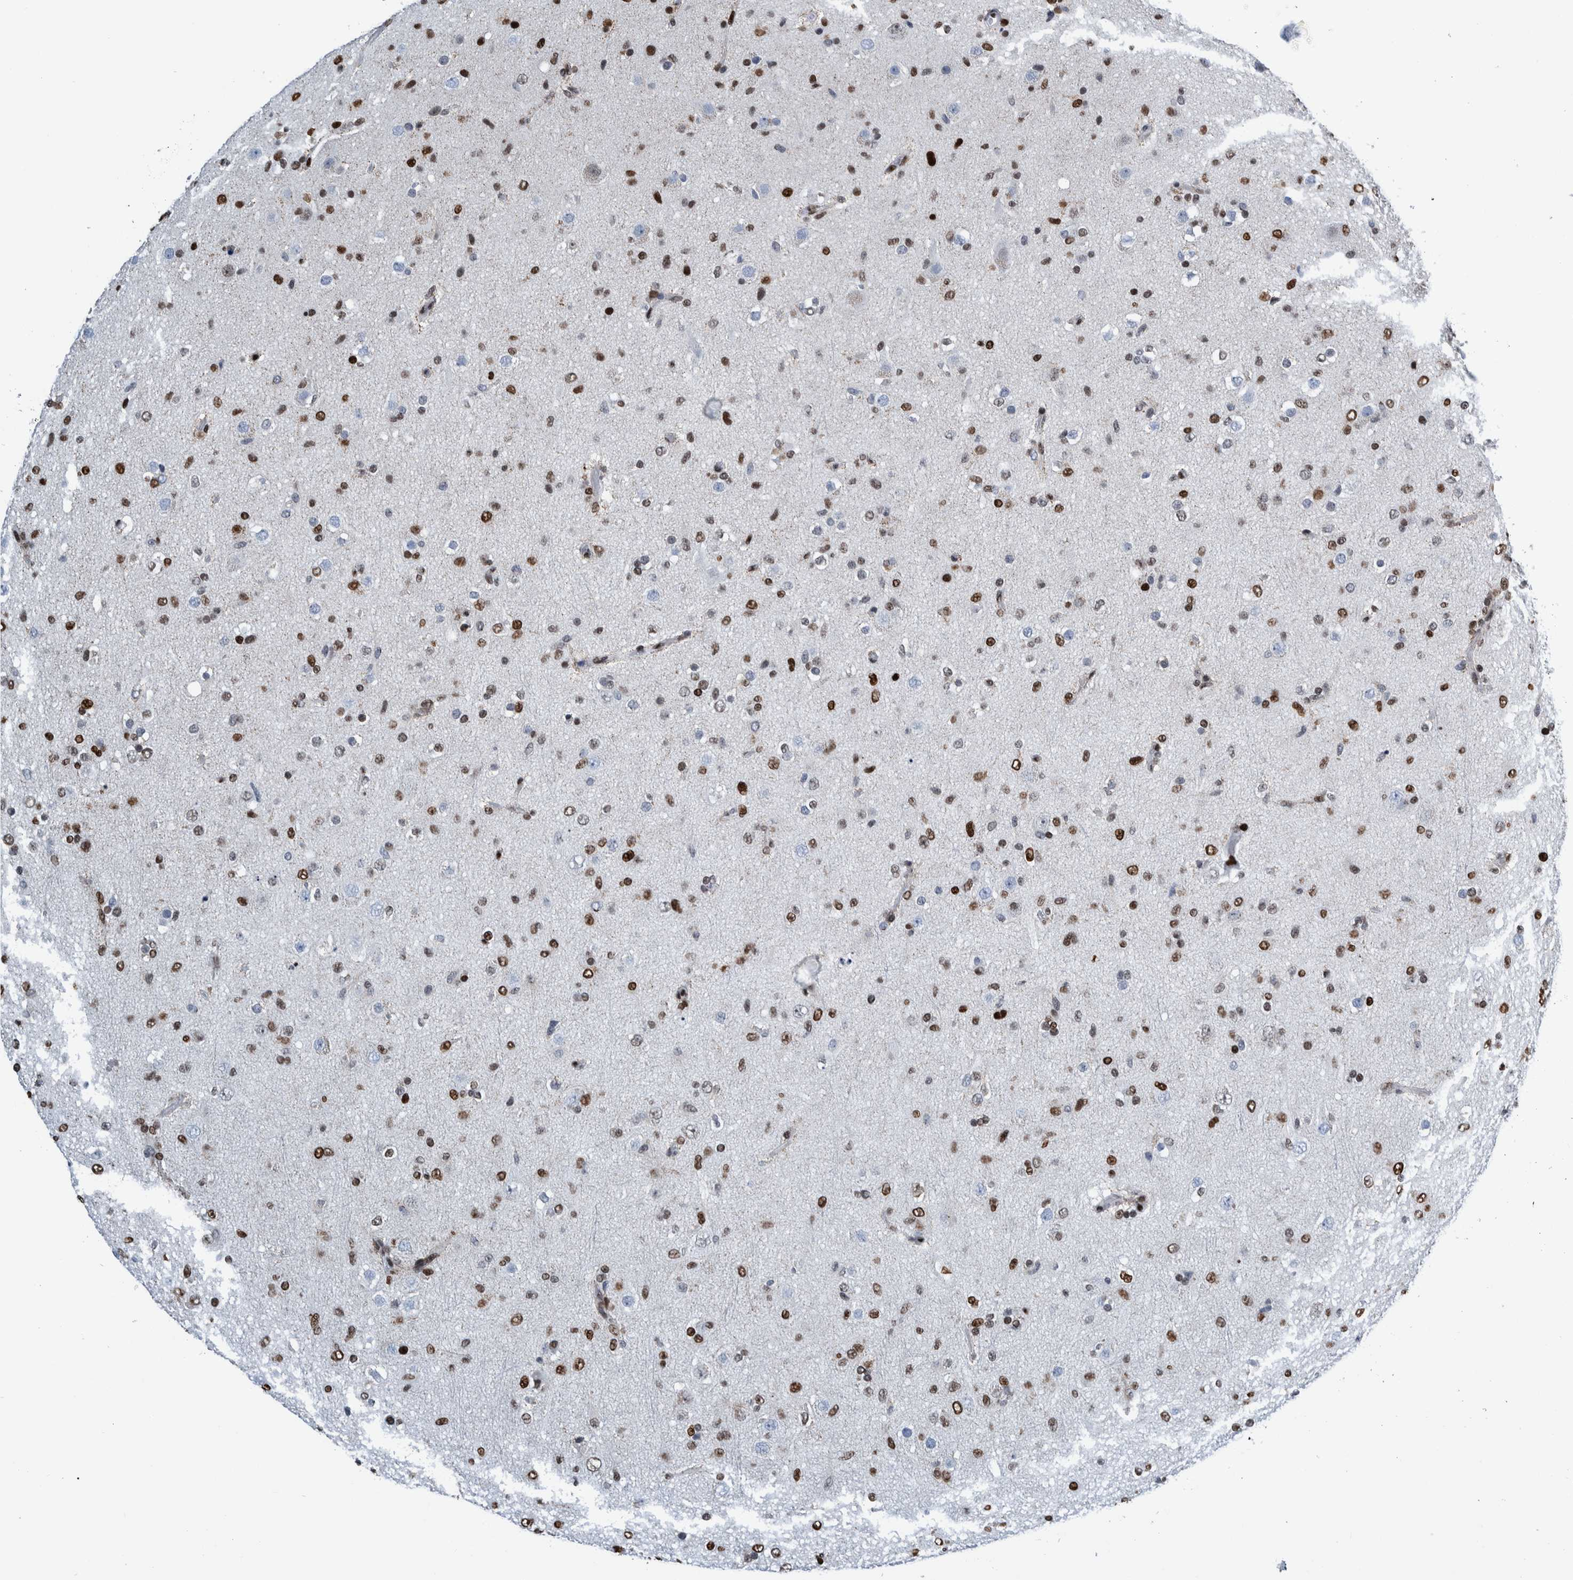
{"staining": {"intensity": "strong", "quantity": "25%-75%", "location": "nuclear"}, "tissue": "glioma", "cell_type": "Tumor cells", "image_type": "cancer", "snomed": [{"axis": "morphology", "description": "Glioma, malignant, Low grade"}, {"axis": "topography", "description": "Brain"}], "caption": "Glioma was stained to show a protein in brown. There is high levels of strong nuclear staining in approximately 25%-75% of tumor cells.", "gene": "HEATR9", "patient": {"sex": "male", "age": 65}}